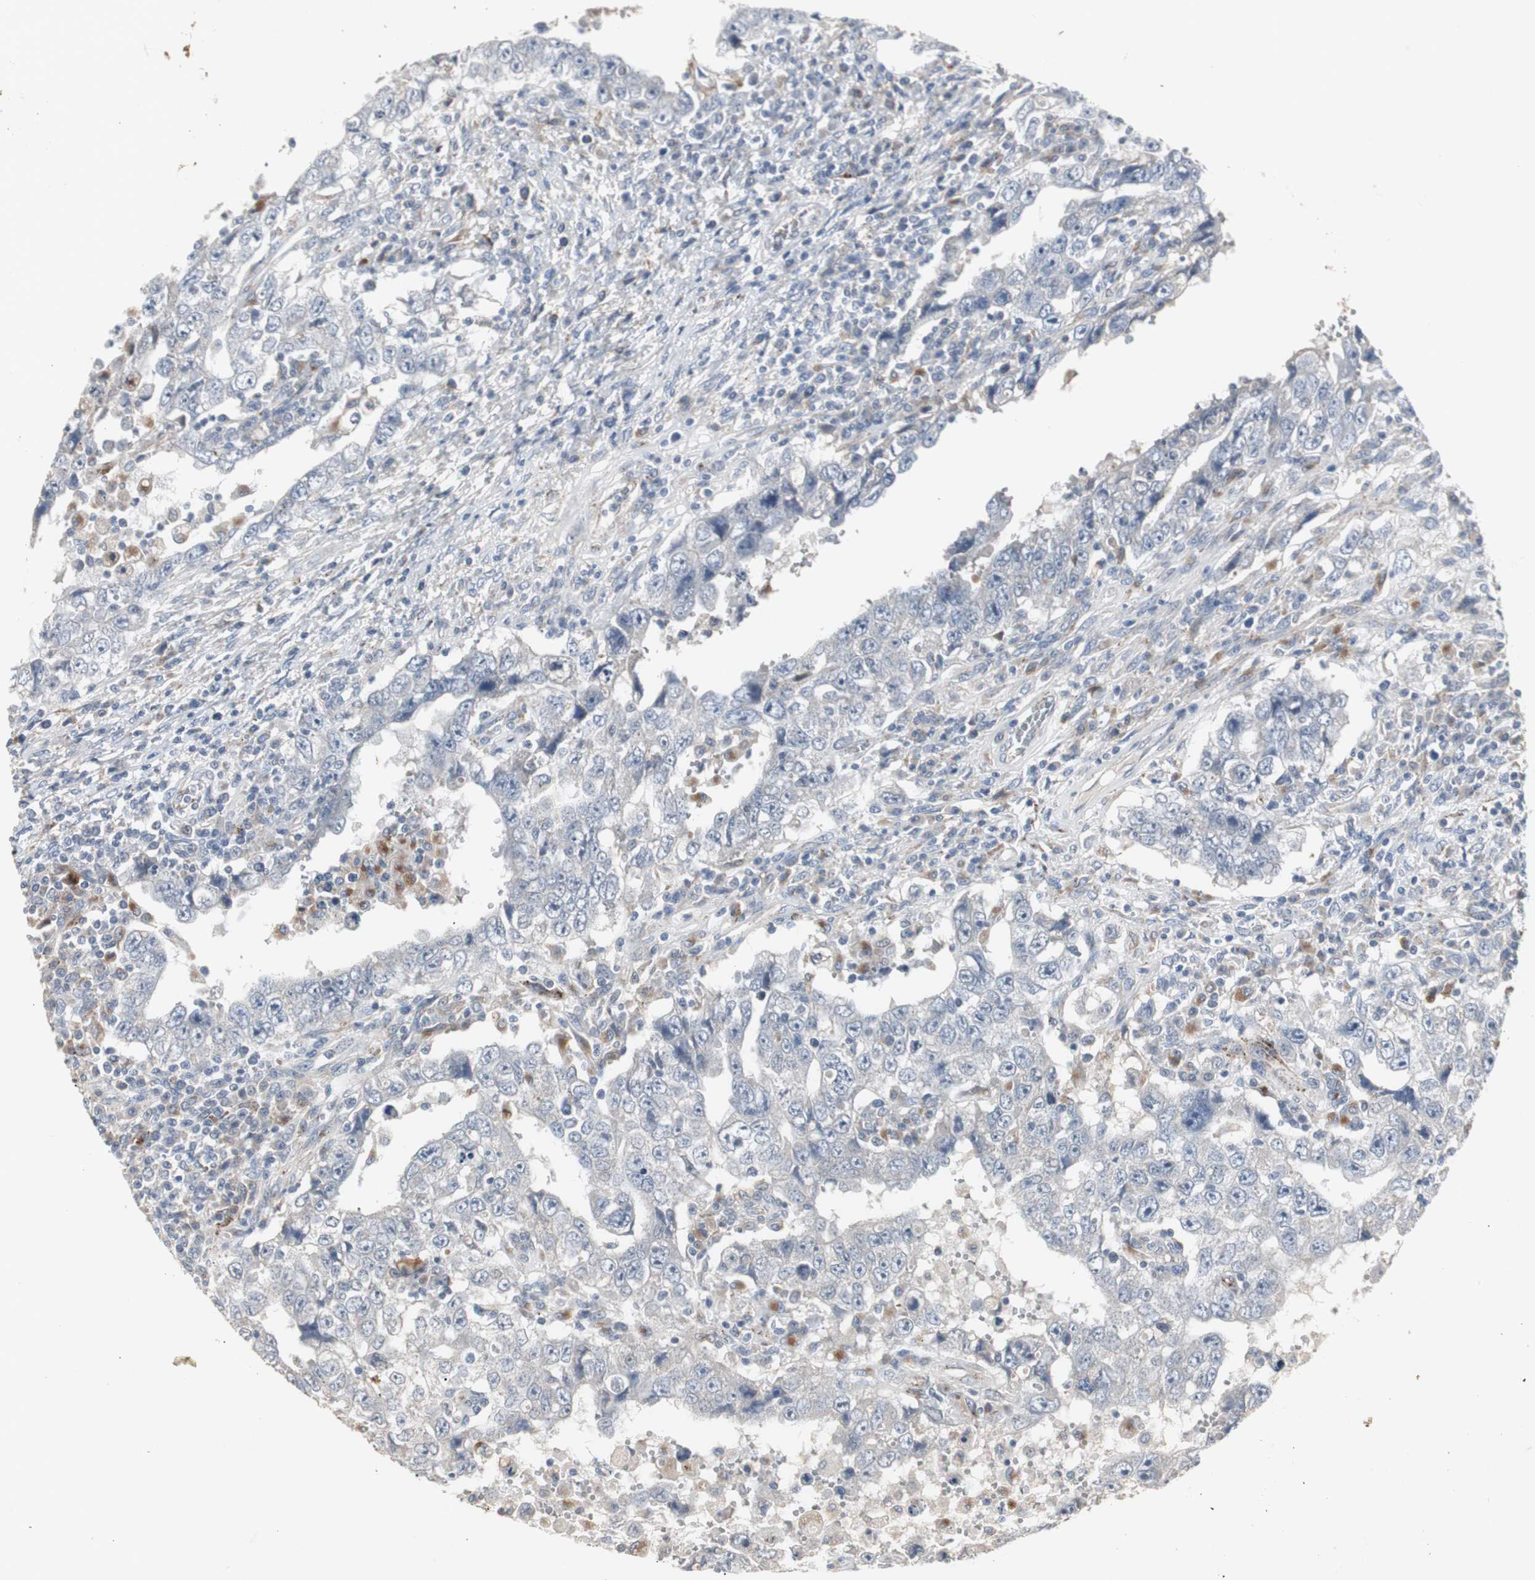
{"staining": {"intensity": "negative", "quantity": "none", "location": "none"}, "tissue": "testis cancer", "cell_type": "Tumor cells", "image_type": "cancer", "snomed": [{"axis": "morphology", "description": "Carcinoma, Embryonal, NOS"}, {"axis": "topography", "description": "Testis"}], "caption": "An image of testis embryonal carcinoma stained for a protein reveals no brown staining in tumor cells.", "gene": "GBA1", "patient": {"sex": "male", "age": 26}}